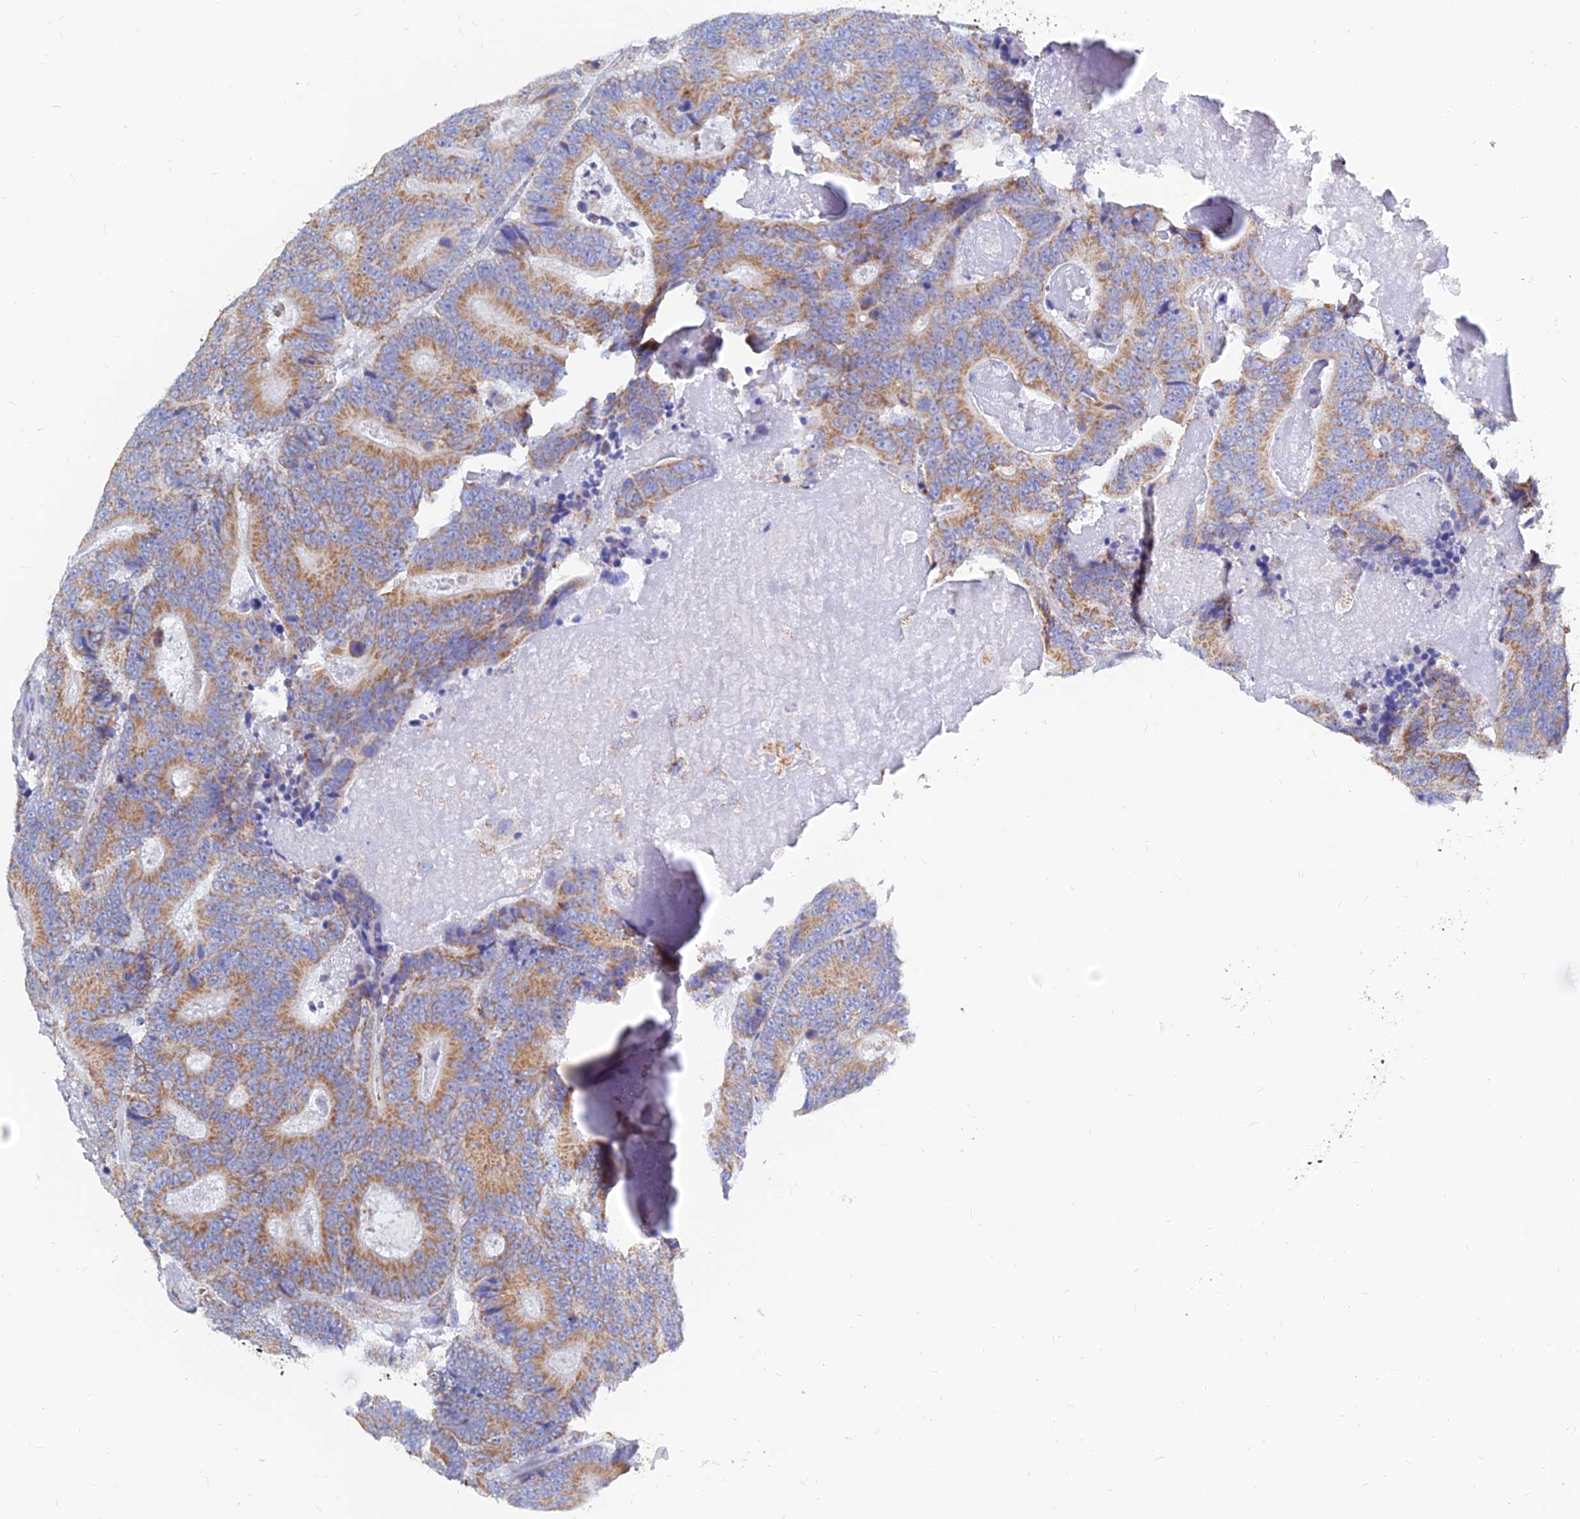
{"staining": {"intensity": "moderate", "quantity": ">75%", "location": "cytoplasmic/membranous"}, "tissue": "colorectal cancer", "cell_type": "Tumor cells", "image_type": "cancer", "snomed": [{"axis": "morphology", "description": "Adenocarcinoma, NOS"}, {"axis": "topography", "description": "Colon"}], "caption": "Adenocarcinoma (colorectal) stained for a protein displays moderate cytoplasmic/membranous positivity in tumor cells.", "gene": "MGST1", "patient": {"sex": "male", "age": 83}}